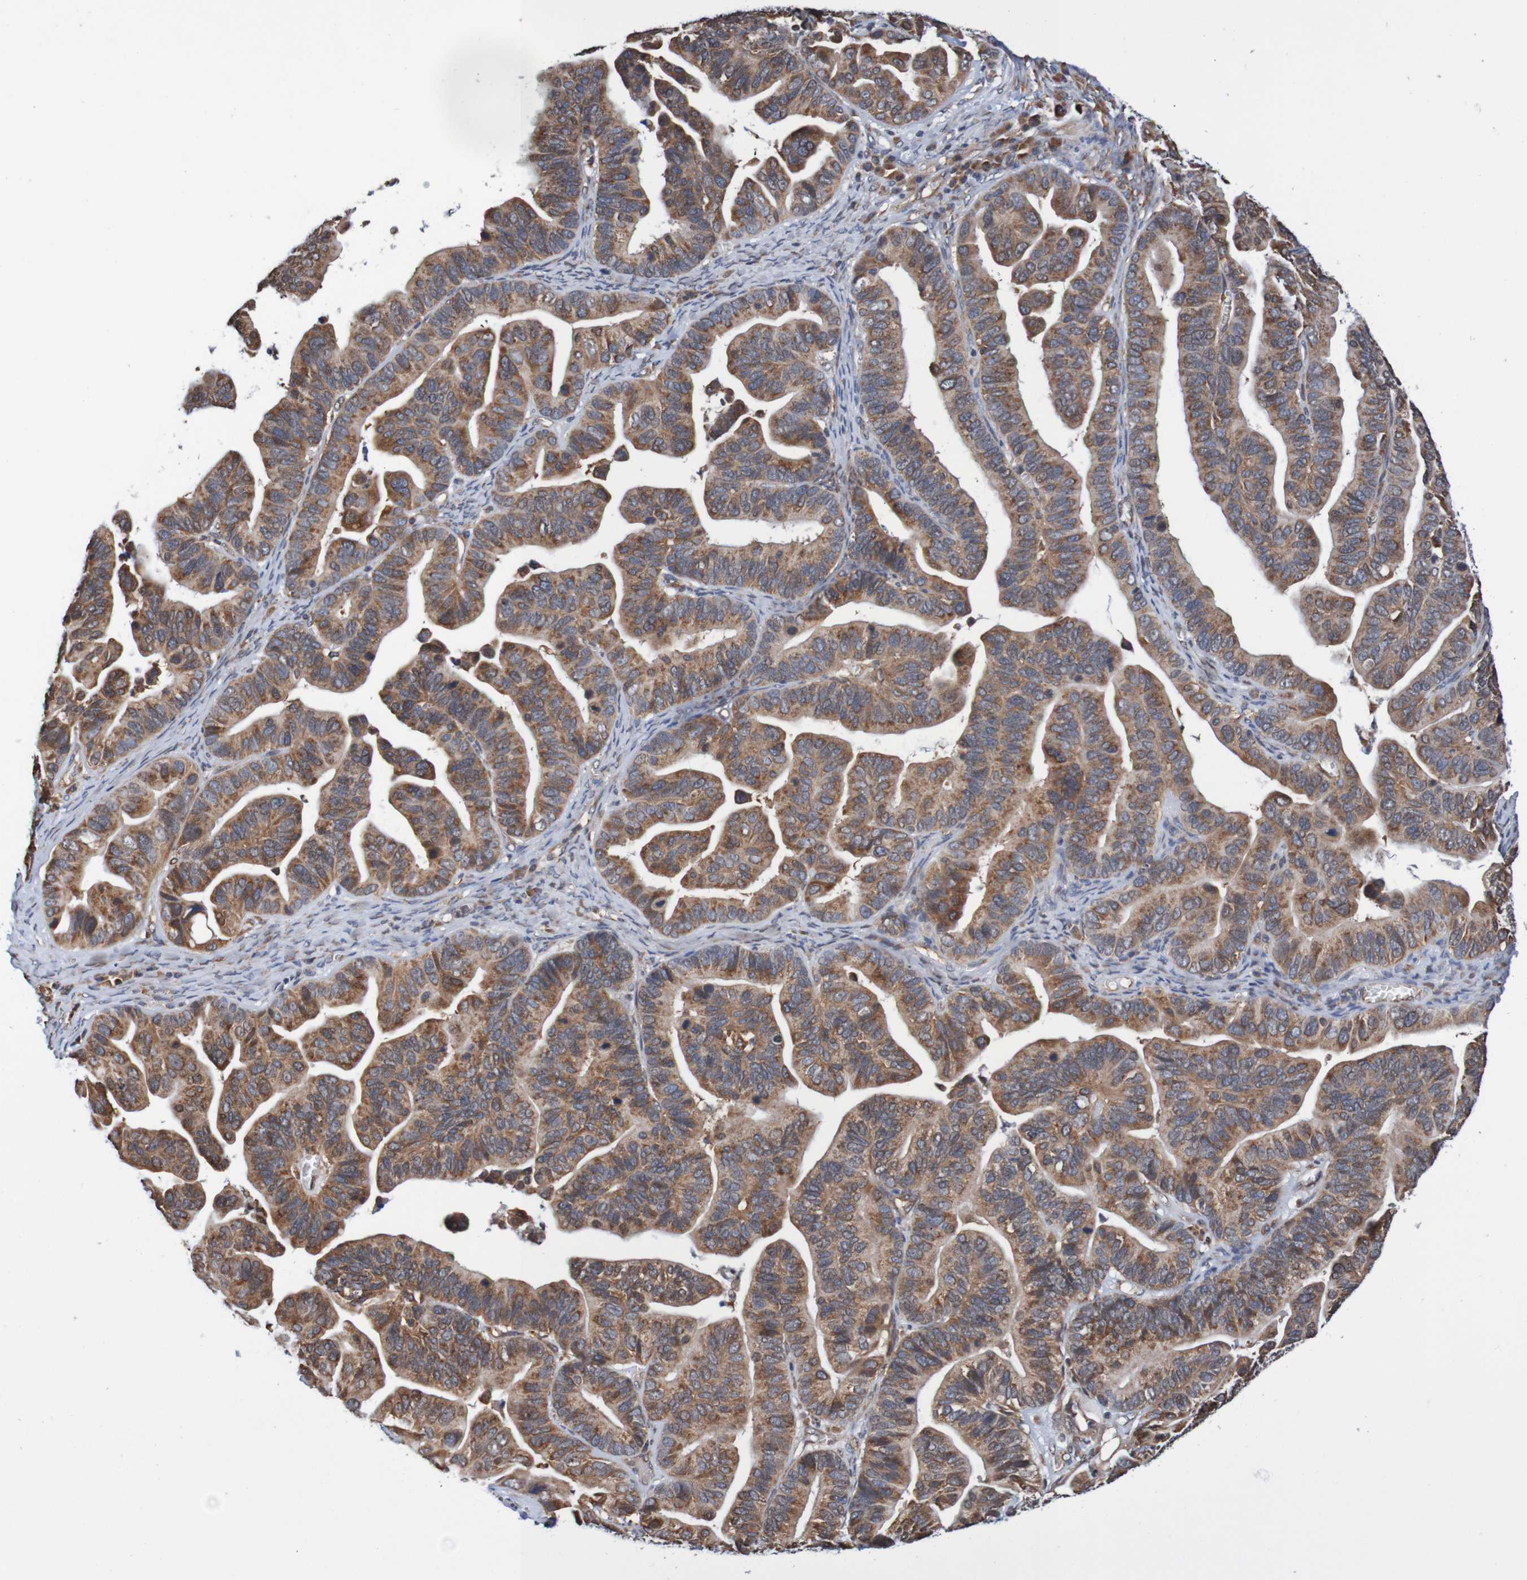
{"staining": {"intensity": "moderate", "quantity": ">75%", "location": "cytoplasmic/membranous"}, "tissue": "ovarian cancer", "cell_type": "Tumor cells", "image_type": "cancer", "snomed": [{"axis": "morphology", "description": "Cystadenocarcinoma, serous, NOS"}, {"axis": "topography", "description": "Ovary"}], "caption": "Moderate cytoplasmic/membranous expression is appreciated in about >75% of tumor cells in serous cystadenocarcinoma (ovarian). (Brightfield microscopy of DAB IHC at high magnification).", "gene": "AXIN1", "patient": {"sex": "female", "age": 56}}